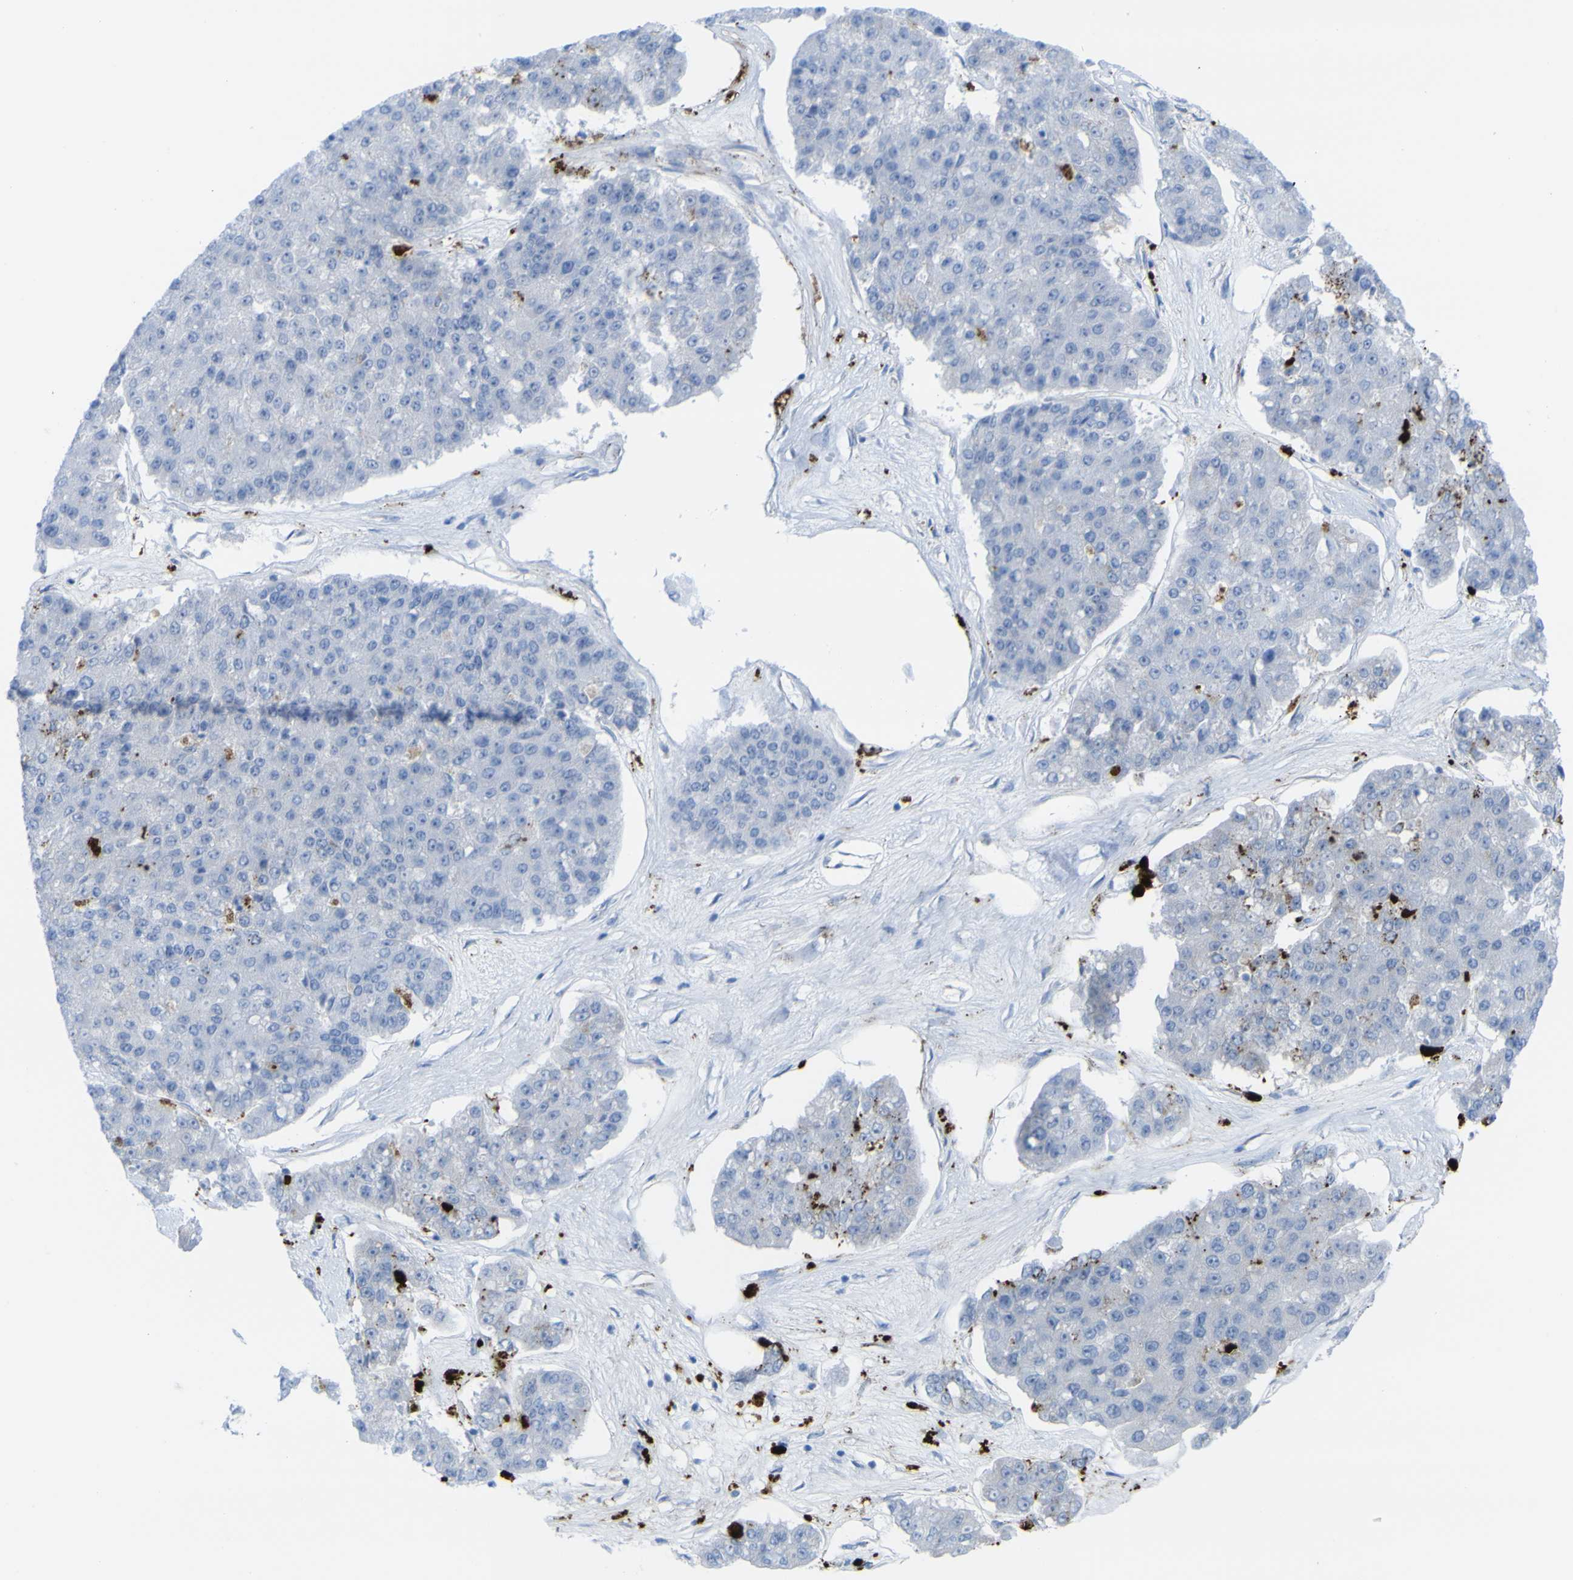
{"staining": {"intensity": "negative", "quantity": "none", "location": "none"}, "tissue": "pancreatic cancer", "cell_type": "Tumor cells", "image_type": "cancer", "snomed": [{"axis": "morphology", "description": "Adenocarcinoma, NOS"}, {"axis": "topography", "description": "Pancreas"}], "caption": "A high-resolution image shows immunohistochemistry (IHC) staining of adenocarcinoma (pancreatic), which shows no significant expression in tumor cells.", "gene": "PLD3", "patient": {"sex": "male", "age": 50}}